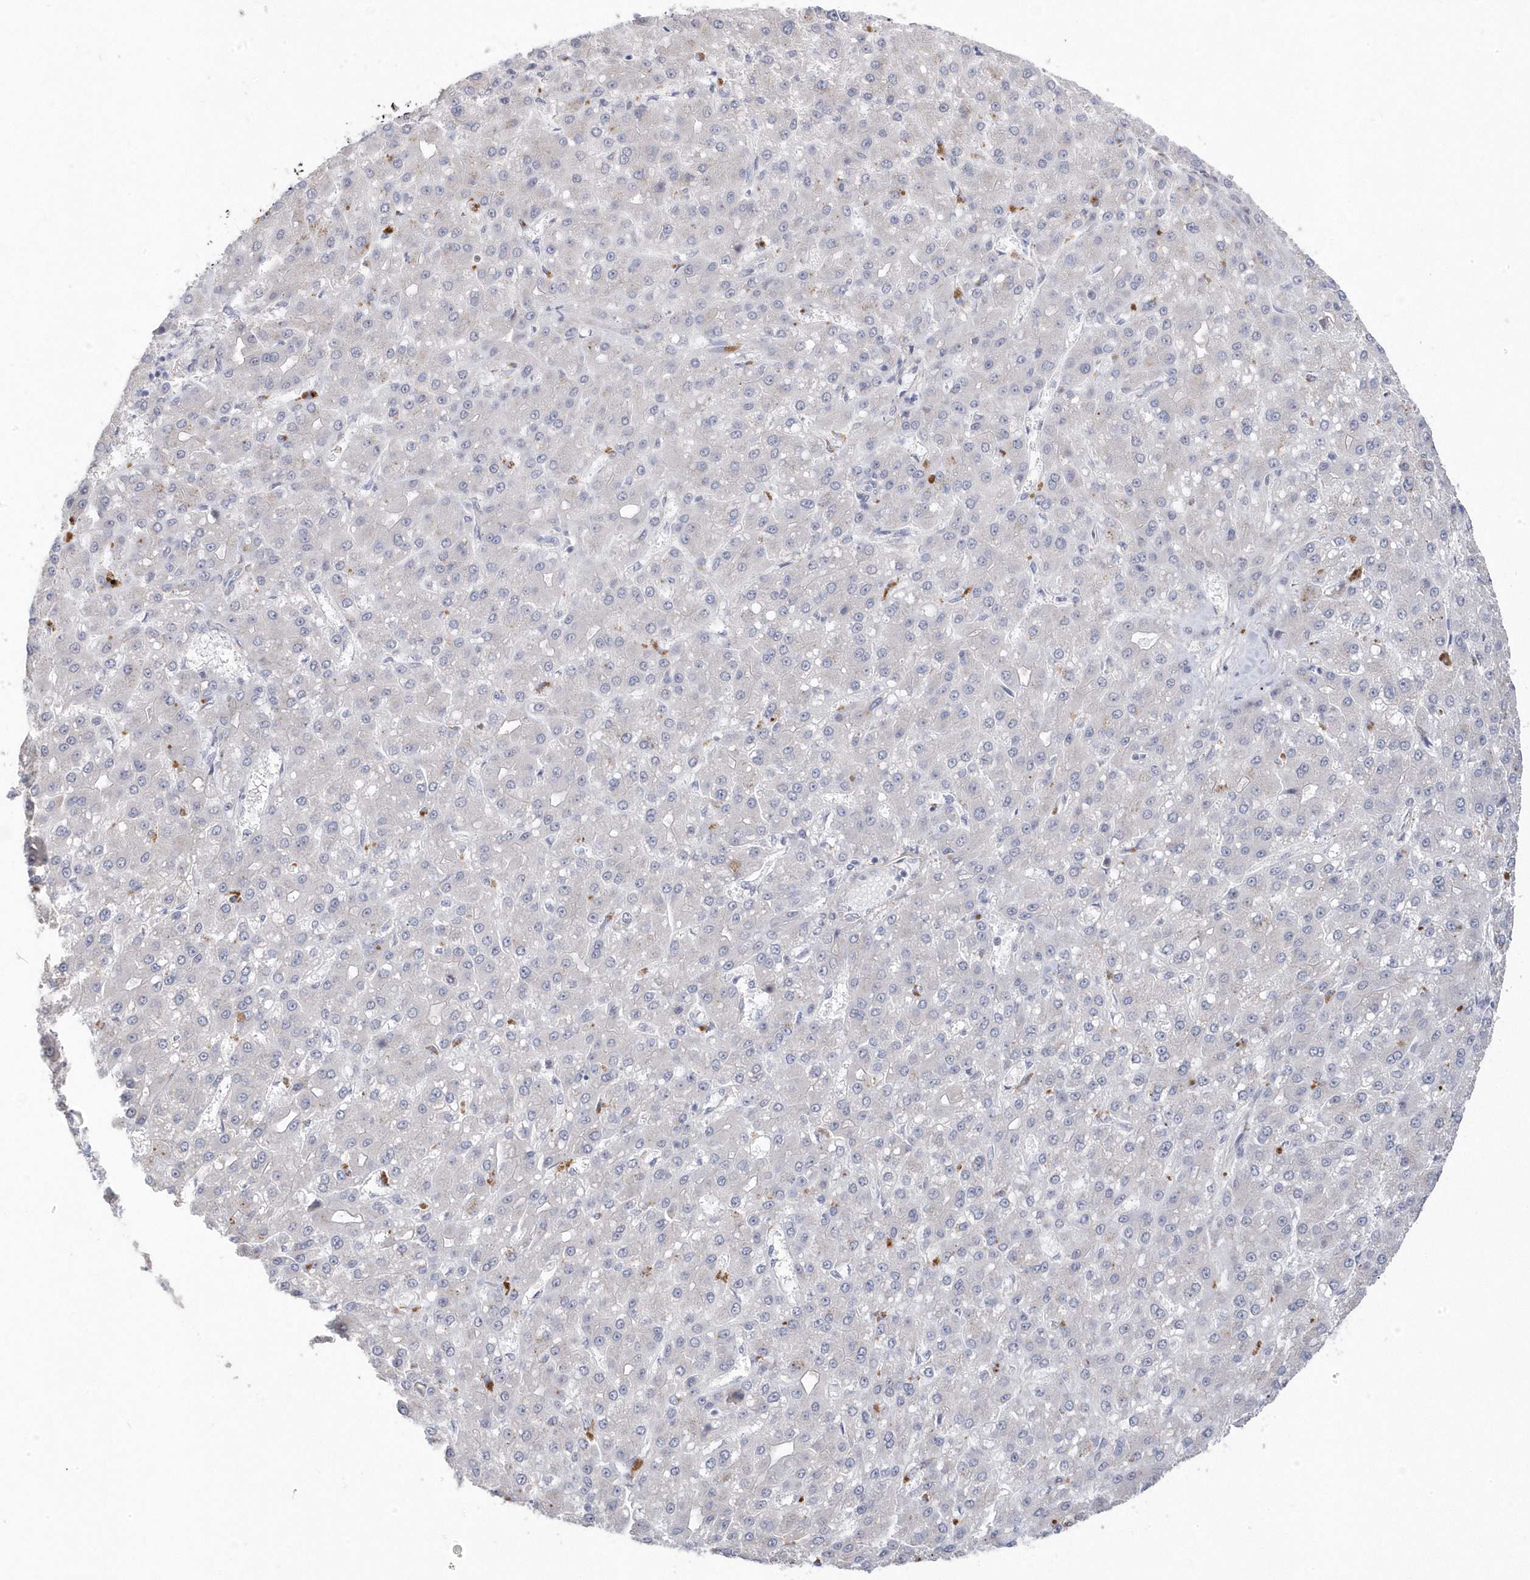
{"staining": {"intensity": "negative", "quantity": "none", "location": "none"}, "tissue": "liver cancer", "cell_type": "Tumor cells", "image_type": "cancer", "snomed": [{"axis": "morphology", "description": "Carcinoma, Hepatocellular, NOS"}, {"axis": "topography", "description": "Liver"}], "caption": "Tumor cells are negative for protein expression in human liver hepatocellular carcinoma.", "gene": "GTPBP6", "patient": {"sex": "male", "age": 67}}